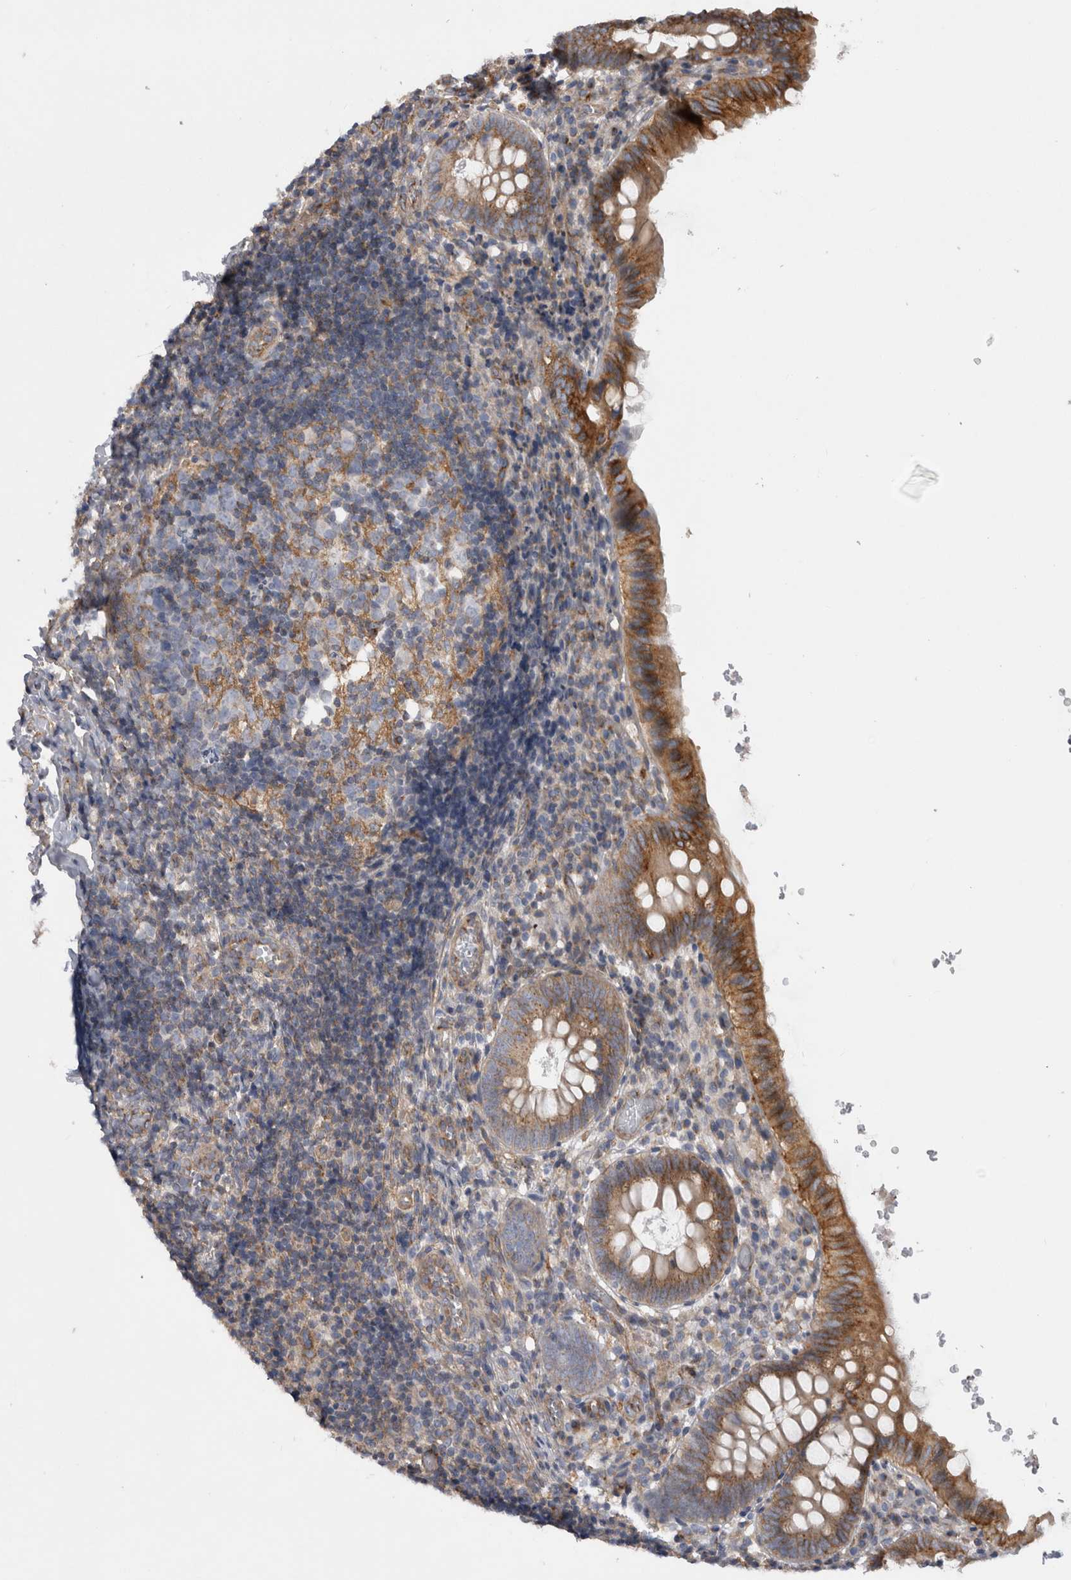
{"staining": {"intensity": "strong", "quantity": ">75%", "location": "cytoplasmic/membranous"}, "tissue": "appendix", "cell_type": "Glandular cells", "image_type": "normal", "snomed": [{"axis": "morphology", "description": "Normal tissue, NOS"}, {"axis": "topography", "description": "Appendix"}], "caption": "Immunohistochemical staining of normal appendix exhibits strong cytoplasmic/membranous protein positivity in about >75% of glandular cells. (DAB (3,3'-diaminobenzidine) IHC with brightfield microscopy, high magnification).", "gene": "ATXN3L", "patient": {"sex": "male", "age": 8}}